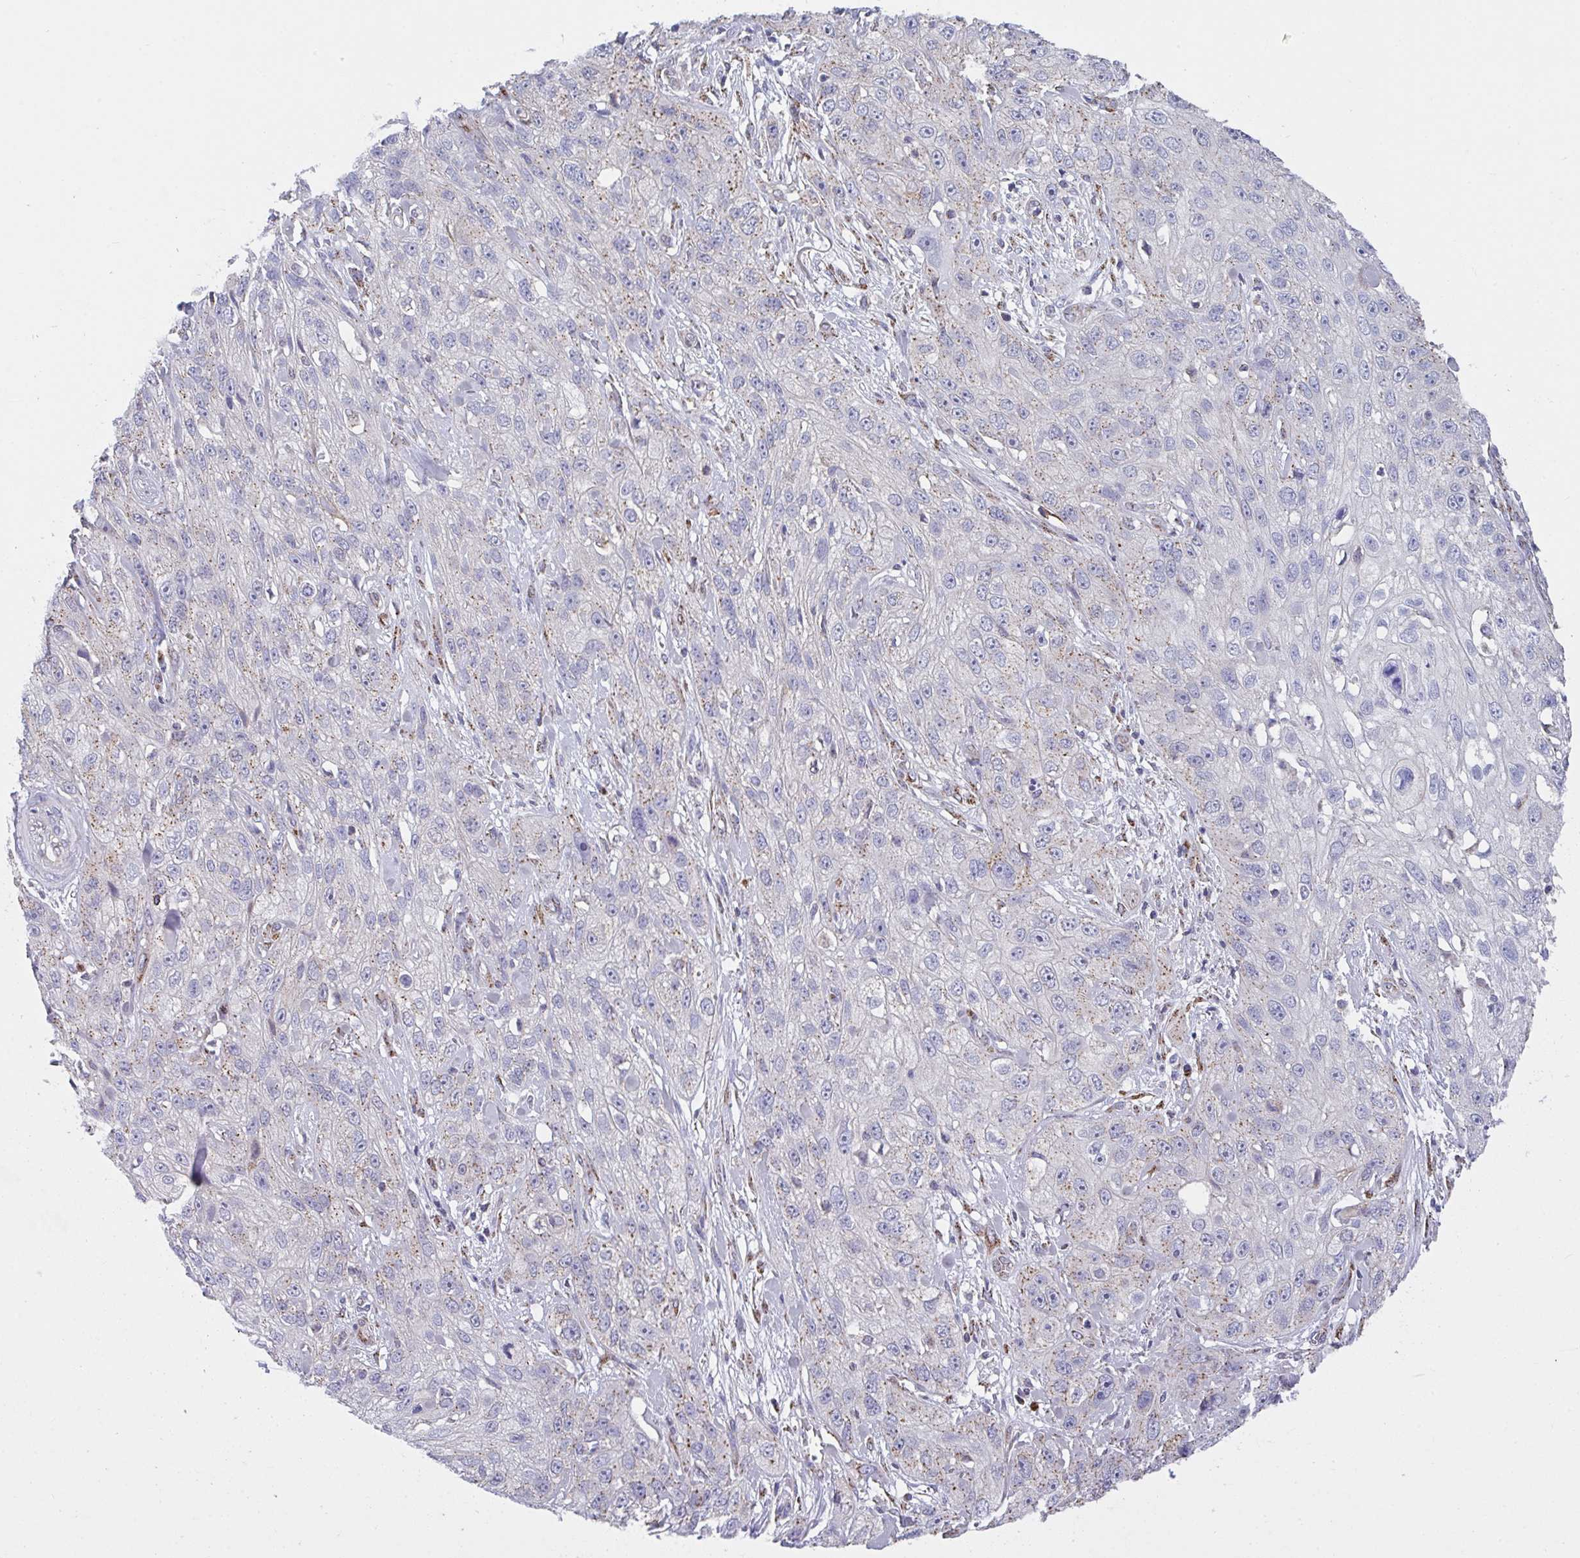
{"staining": {"intensity": "weak", "quantity": "25%-75%", "location": "cytoplasmic/membranous"}, "tissue": "skin cancer", "cell_type": "Tumor cells", "image_type": "cancer", "snomed": [{"axis": "morphology", "description": "Squamous cell carcinoma, NOS"}, {"axis": "topography", "description": "Skin"}, {"axis": "topography", "description": "Vulva"}], "caption": "Skin cancer (squamous cell carcinoma) stained for a protein demonstrates weak cytoplasmic/membranous positivity in tumor cells.", "gene": "PROSER3", "patient": {"sex": "female", "age": 86}}